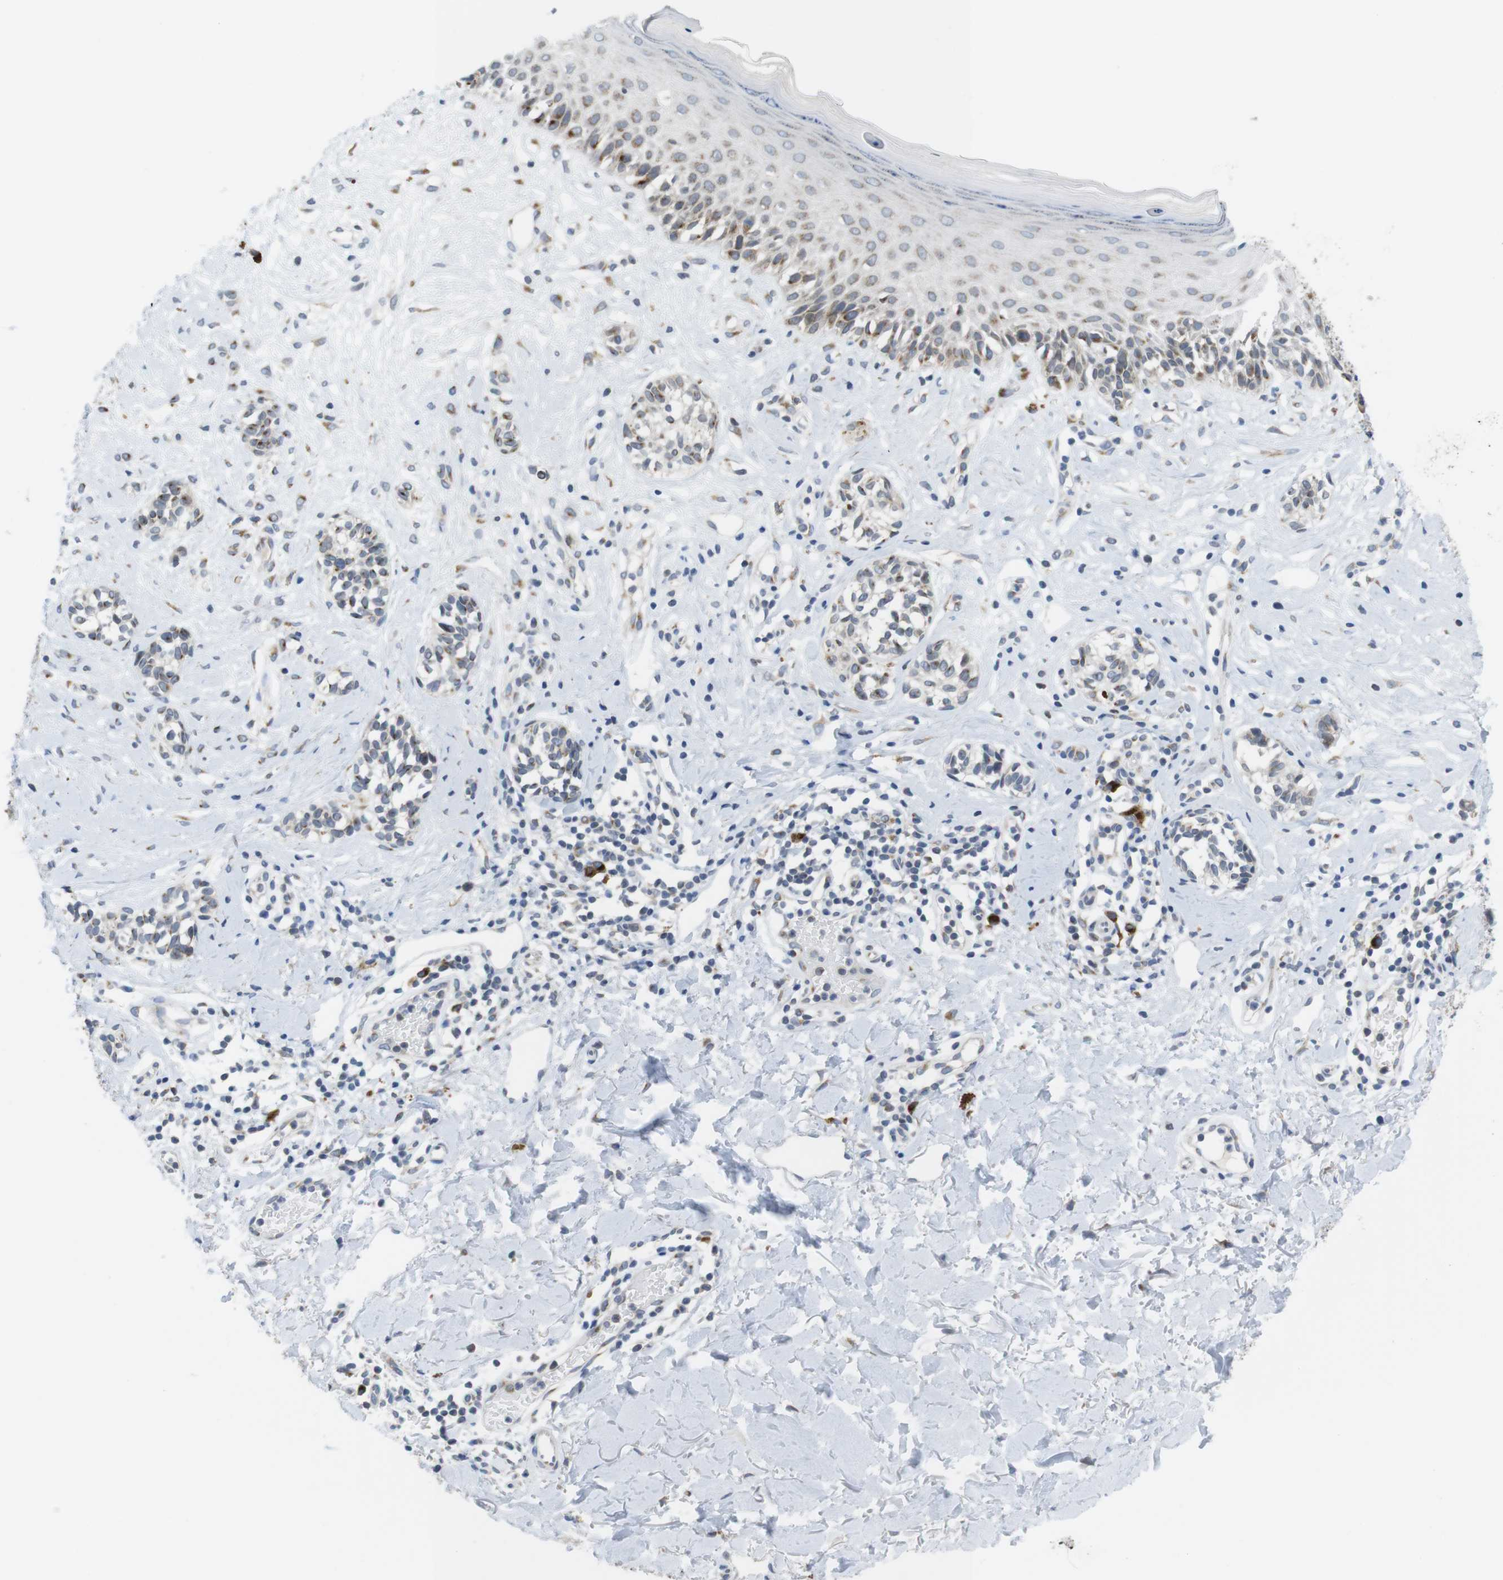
{"staining": {"intensity": "moderate", "quantity": "<25%", "location": "cytoplasmic/membranous"}, "tissue": "melanoma", "cell_type": "Tumor cells", "image_type": "cancer", "snomed": [{"axis": "morphology", "description": "Malignant melanoma, NOS"}, {"axis": "topography", "description": "Skin"}], "caption": "Human melanoma stained with a protein marker reveals moderate staining in tumor cells.", "gene": "ERGIC3", "patient": {"sex": "male", "age": 64}}